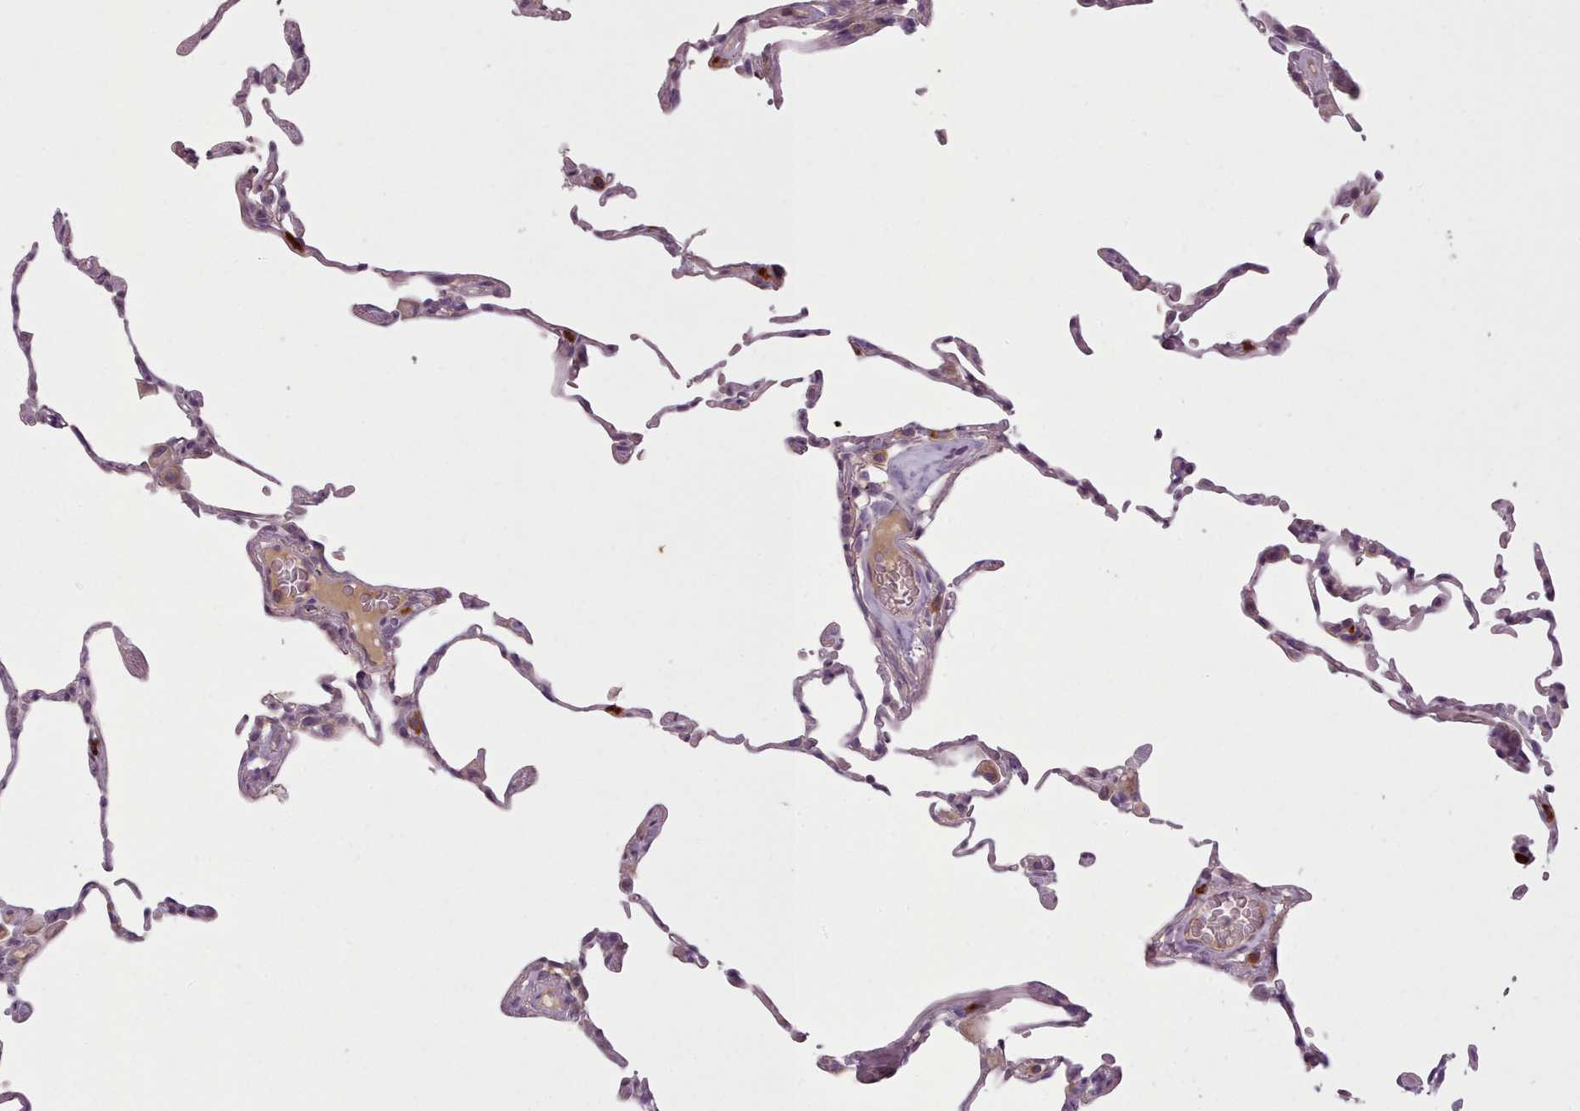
{"staining": {"intensity": "moderate", "quantity": "<25%", "location": "cytoplasmic/membranous"}, "tissue": "lung", "cell_type": "Alveolar cells", "image_type": "normal", "snomed": [{"axis": "morphology", "description": "Normal tissue, NOS"}, {"axis": "topography", "description": "Lung"}], "caption": "Moderate cytoplasmic/membranous expression is seen in approximately <25% of alveolar cells in benign lung.", "gene": "LAPTM5", "patient": {"sex": "female", "age": 57}}